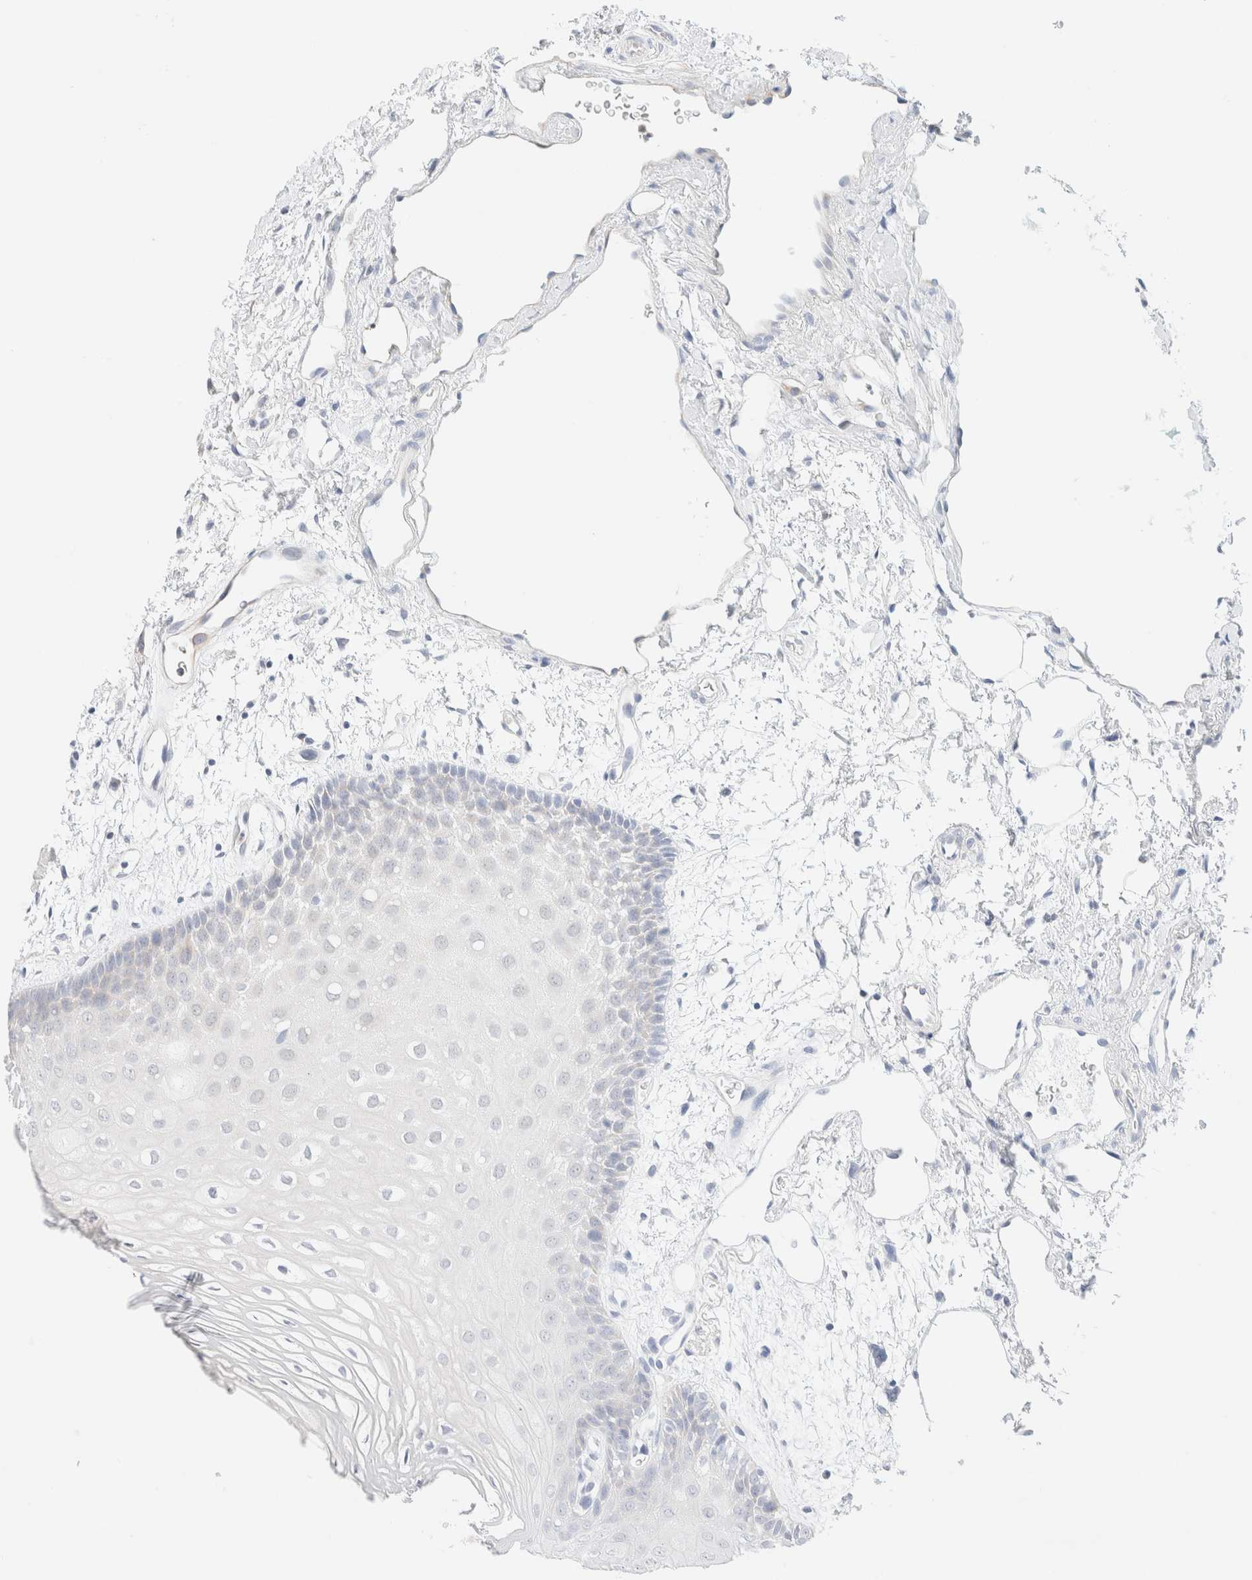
{"staining": {"intensity": "negative", "quantity": "none", "location": "none"}, "tissue": "oral mucosa", "cell_type": "Squamous epithelial cells", "image_type": "normal", "snomed": [{"axis": "morphology", "description": "Normal tissue, NOS"}, {"axis": "topography", "description": "Skeletal muscle"}, {"axis": "topography", "description": "Oral tissue"}, {"axis": "topography", "description": "Peripheral nerve tissue"}], "caption": "Immunohistochemistry (IHC) of benign oral mucosa reveals no staining in squamous epithelial cells. Nuclei are stained in blue.", "gene": "UNC13B", "patient": {"sex": "female", "age": 84}}